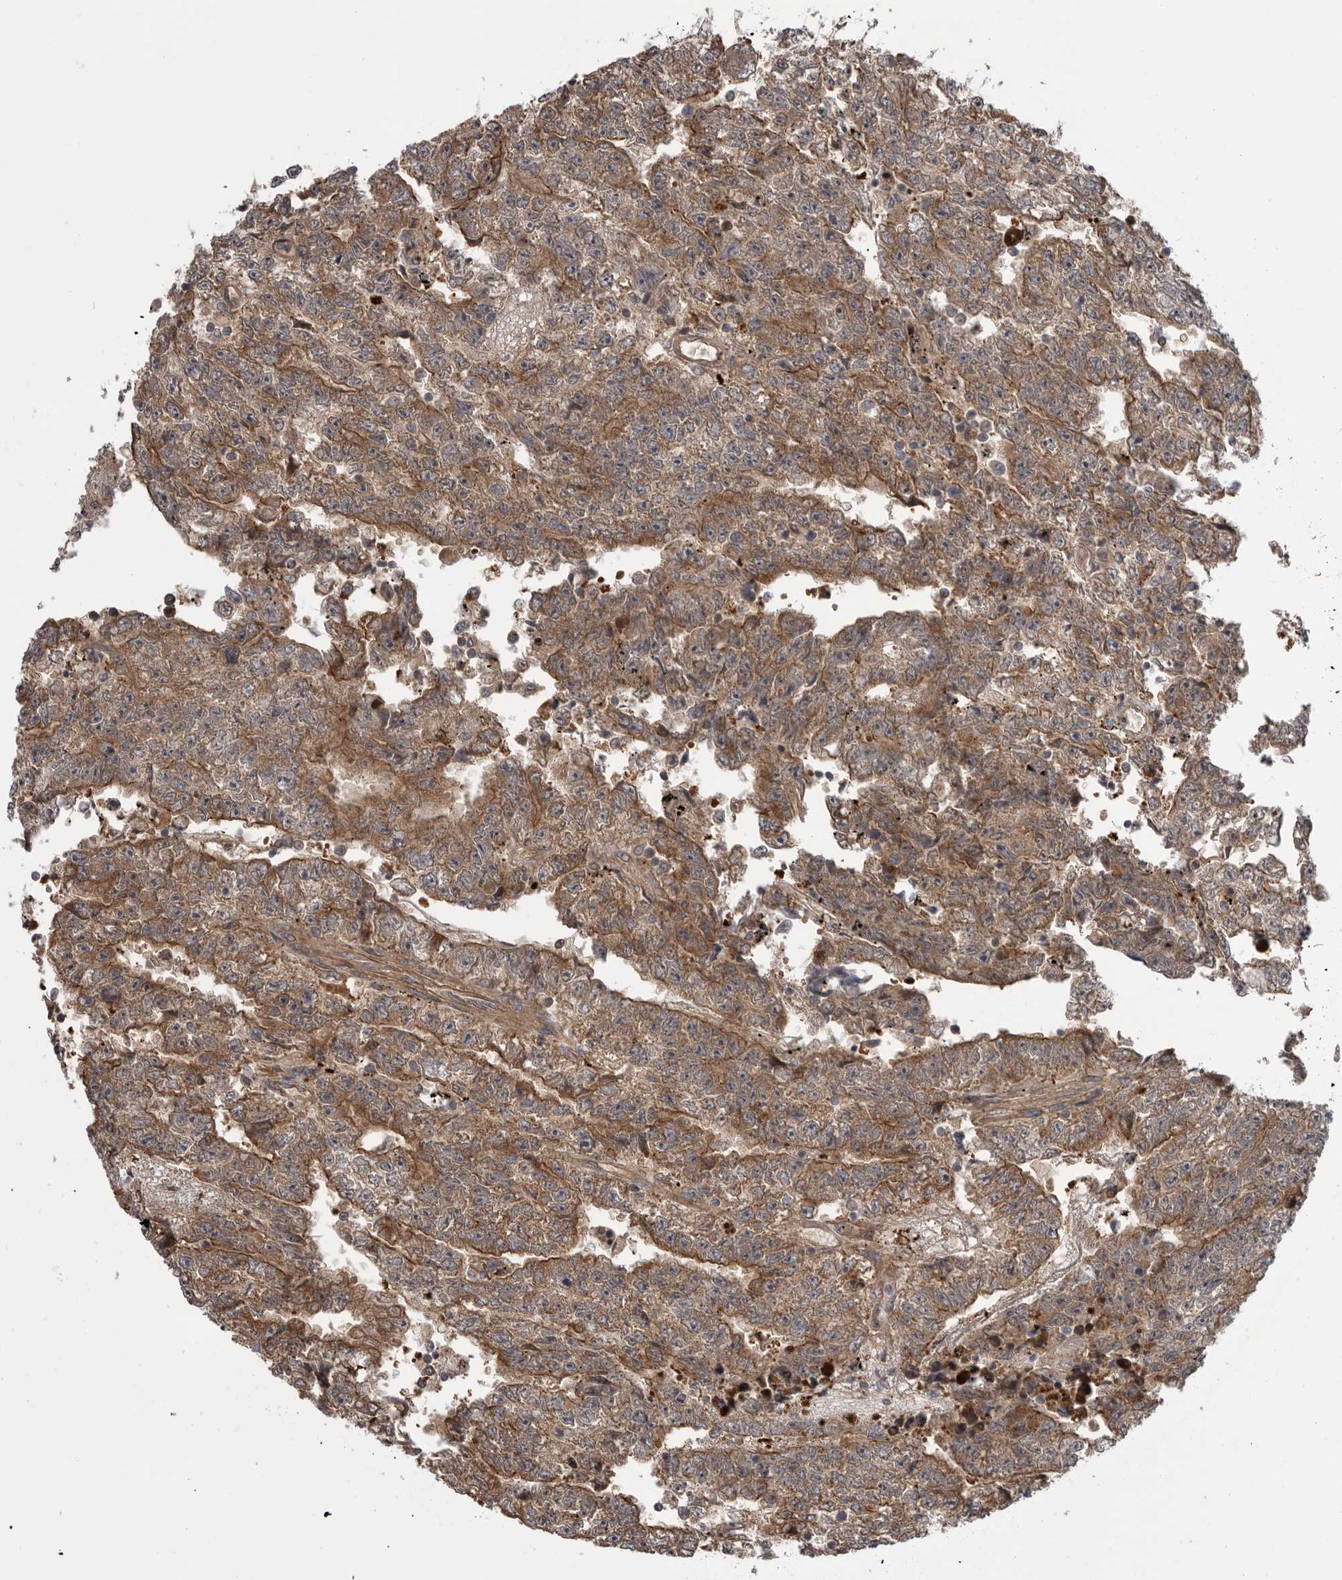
{"staining": {"intensity": "moderate", "quantity": ">75%", "location": "cytoplasmic/membranous"}, "tissue": "testis cancer", "cell_type": "Tumor cells", "image_type": "cancer", "snomed": [{"axis": "morphology", "description": "Carcinoma, Embryonal, NOS"}, {"axis": "topography", "description": "Testis"}], "caption": "Immunohistochemistry (DAB (3,3'-diaminobenzidine)) staining of human embryonal carcinoma (testis) displays moderate cytoplasmic/membranous protein staining in about >75% of tumor cells.", "gene": "RAB3GAP2", "patient": {"sex": "male", "age": 25}}